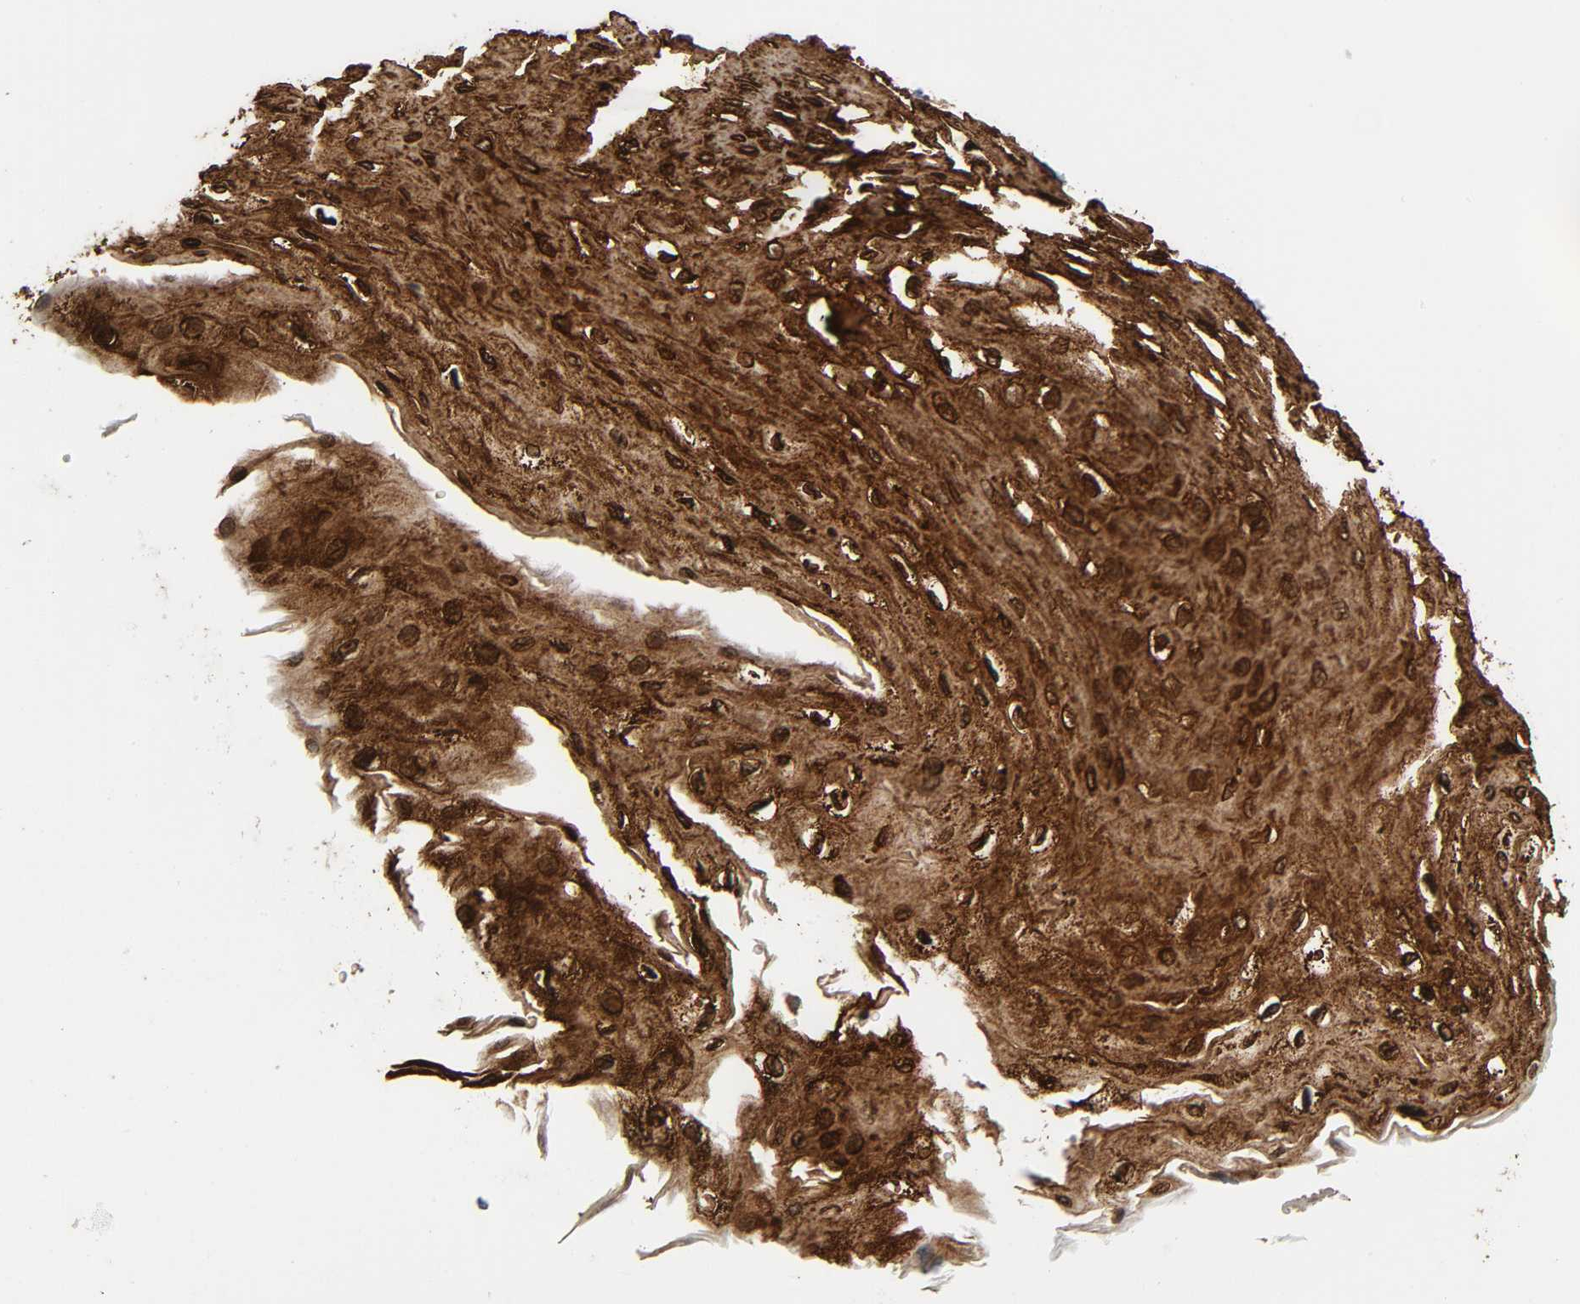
{"staining": {"intensity": "strong", "quantity": ">75%", "location": "cytoplasmic/membranous,nuclear"}, "tissue": "esophagus", "cell_type": "Squamous epithelial cells", "image_type": "normal", "snomed": [{"axis": "morphology", "description": "Normal tissue, NOS"}, {"axis": "topography", "description": "Esophagus"}], "caption": "Immunohistochemical staining of normal human esophagus displays high levels of strong cytoplasmic/membranous,nuclear positivity in approximately >75% of squamous epithelial cells. (IHC, brightfield microscopy, high magnification).", "gene": "AHNAK2", "patient": {"sex": "female", "age": 72}}